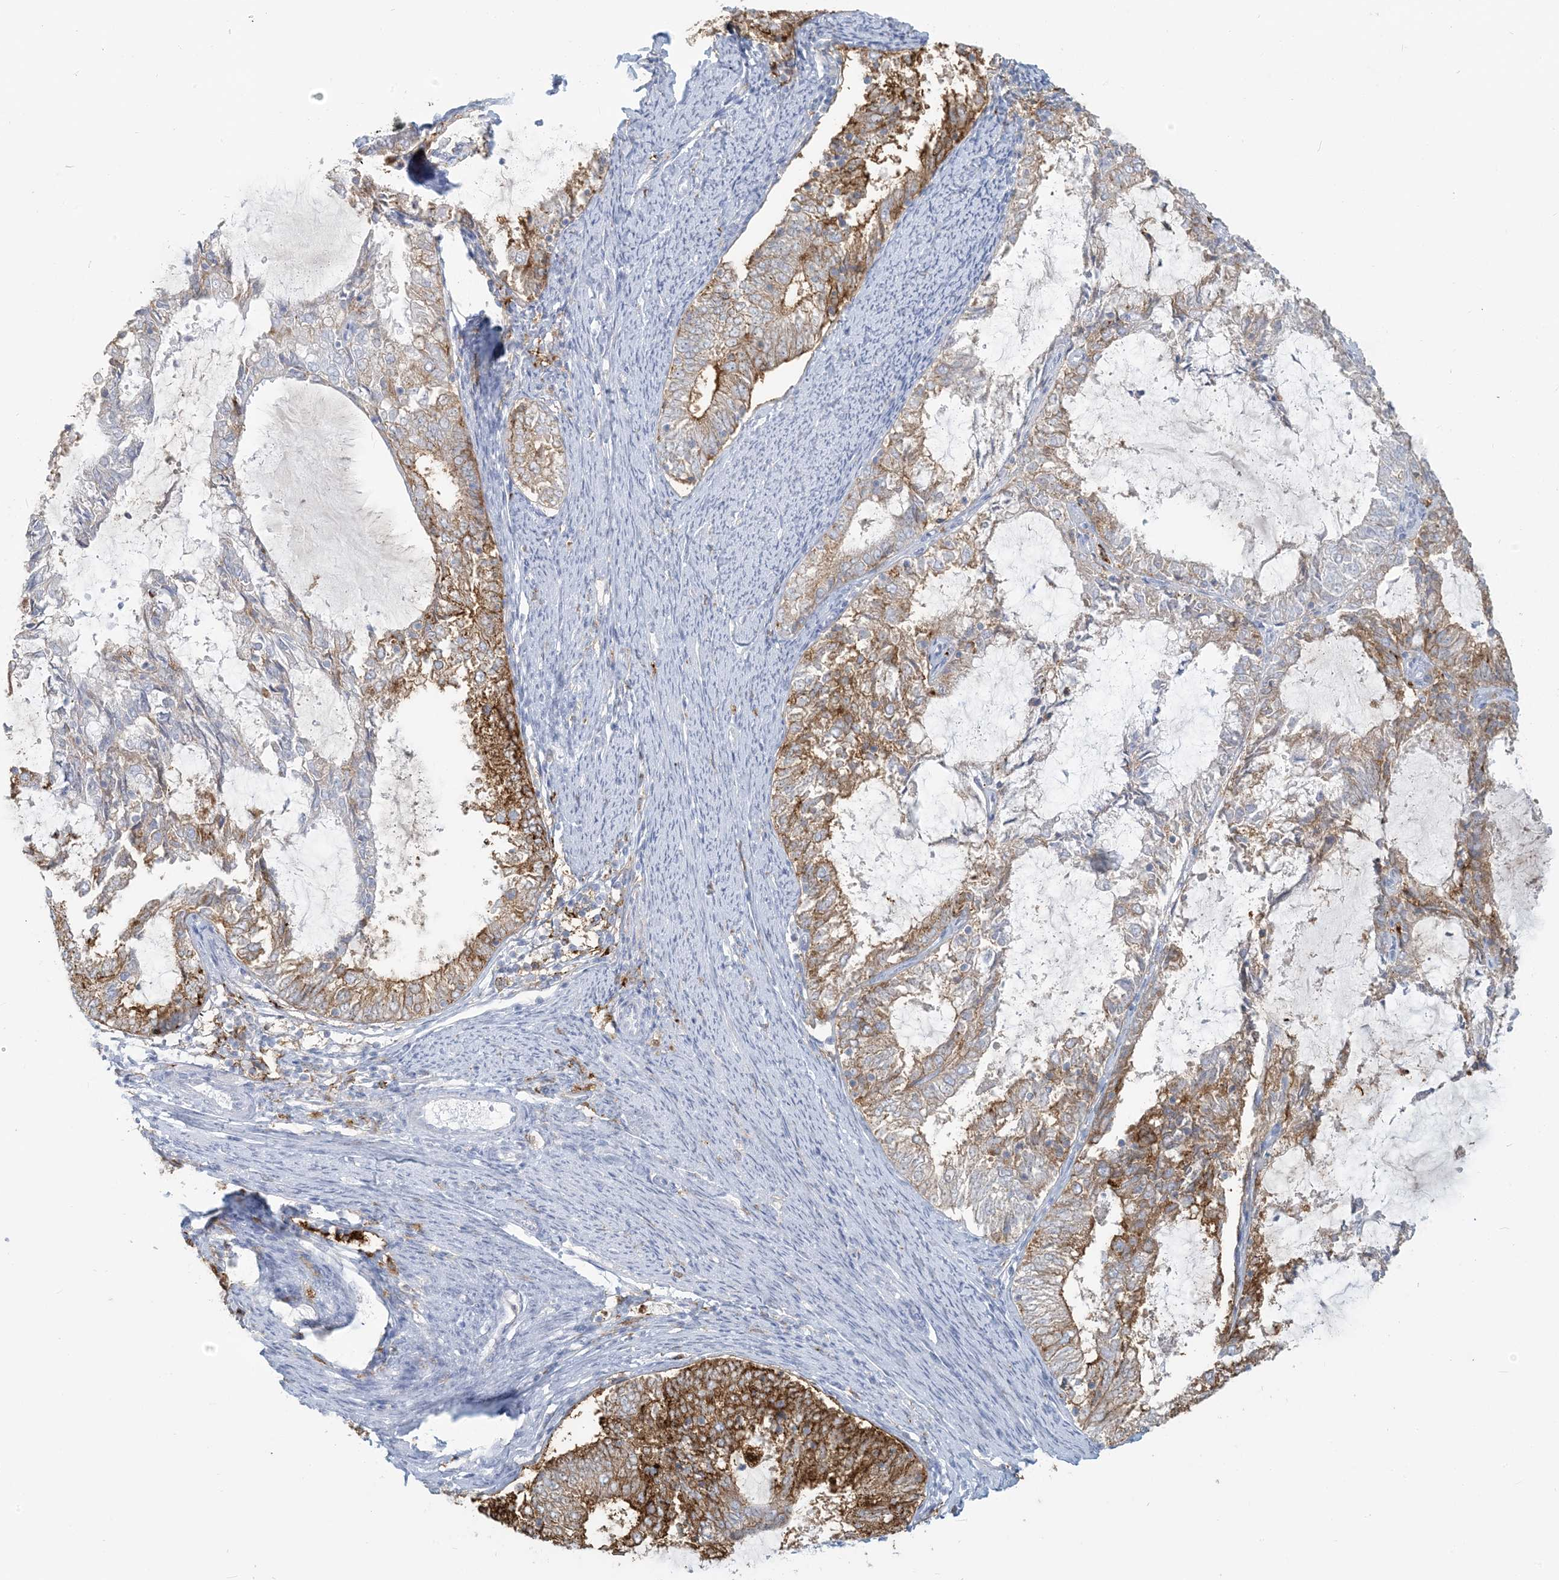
{"staining": {"intensity": "moderate", "quantity": "25%-75%", "location": "cytoplasmic/membranous"}, "tissue": "endometrial cancer", "cell_type": "Tumor cells", "image_type": "cancer", "snomed": [{"axis": "morphology", "description": "Adenocarcinoma, NOS"}, {"axis": "topography", "description": "Endometrium"}], "caption": "IHC of human endometrial adenocarcinoma displays medium levels of moderate cytoplasmic/membranous positivity in about 25%-75% of tumor cells.", "gene": "HLA-DRB1", "patient": {"sex": "female", "age": 57}}